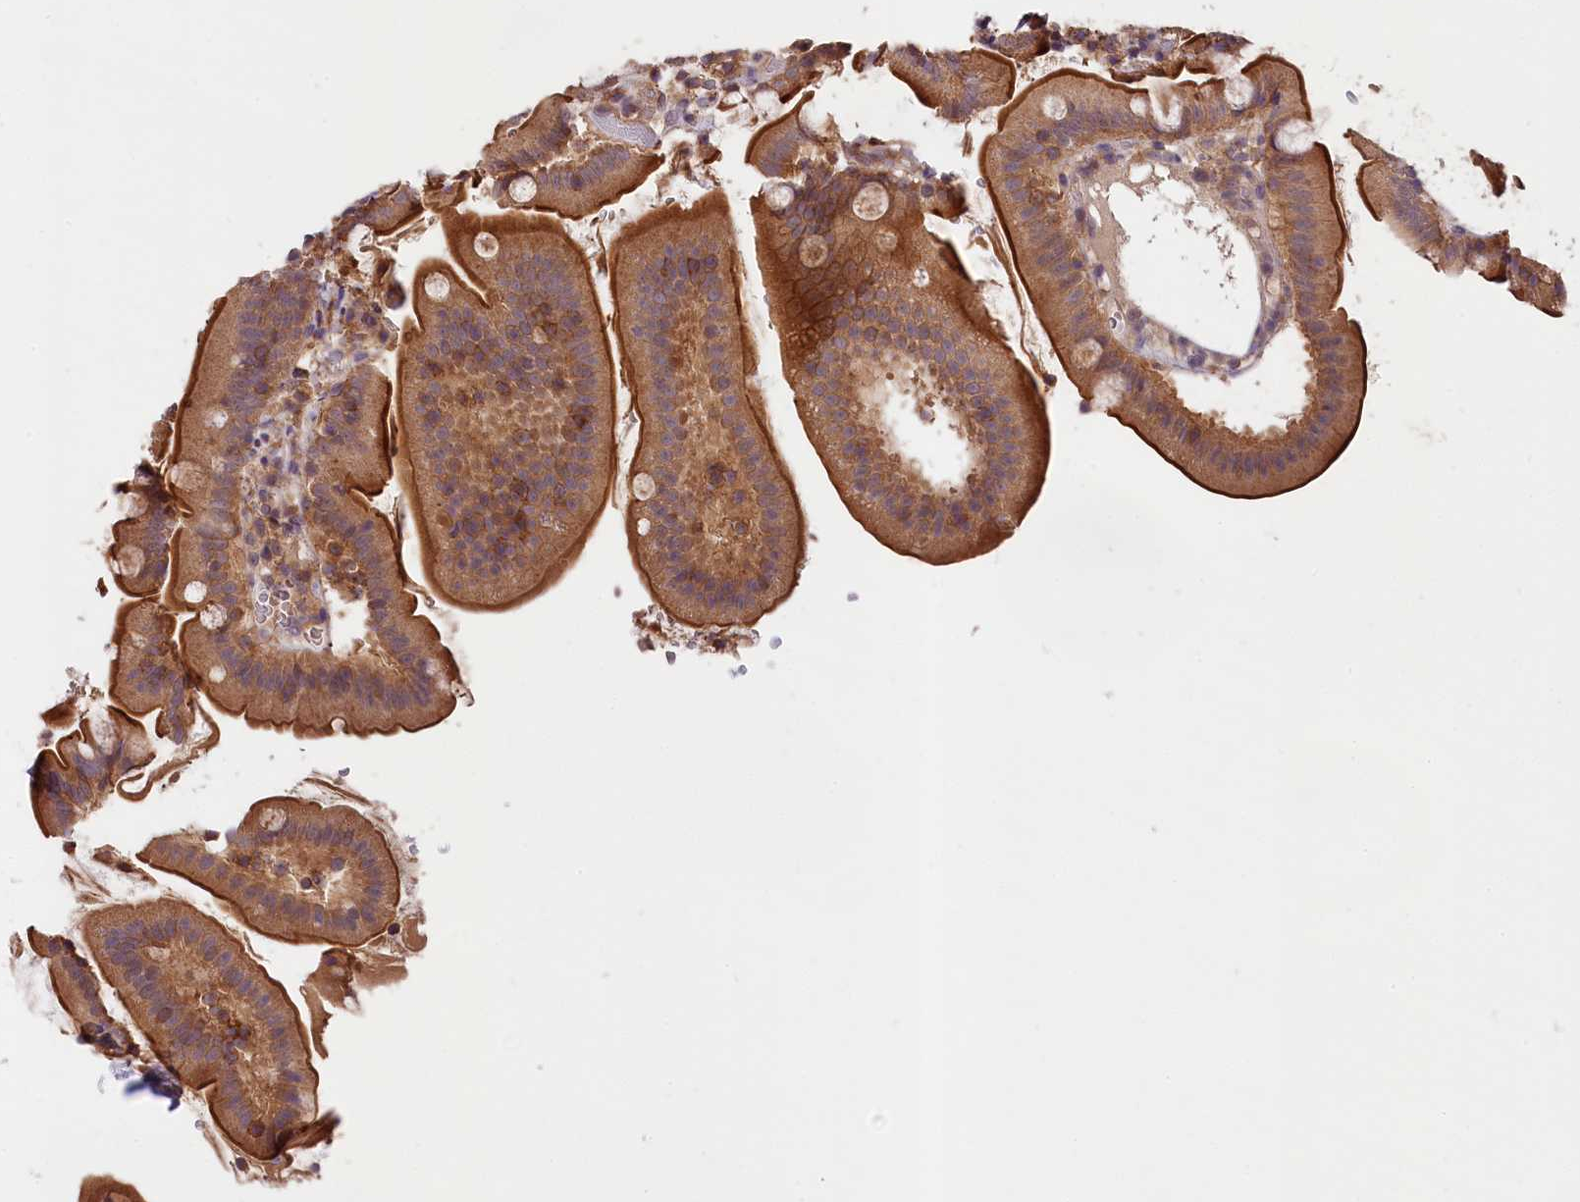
{"staining": {"intensity": "moderate", "quantity": ">75%", "location": "cytoplasmic/membranous"}, "tissue": "duodenum", "cell_type": "Glandular cells", "image_type": "normal", "snomed": [{"axis": "morphology", "description": "Normal tissue, NOS"}, {"axis": "topography", "description": "Duodenum"}], "caption": "High-magnification brightfield microscopy of unremarkable duodenum stained with DAB (brown) and counterstained with hematoxylin (blue). glandular cells exhibit moderate cytoplasmic/membranous staining is identified in about>75% of cells.", "gene": "SKIDA1", "patient": {"sex": "female", "age": 67}}